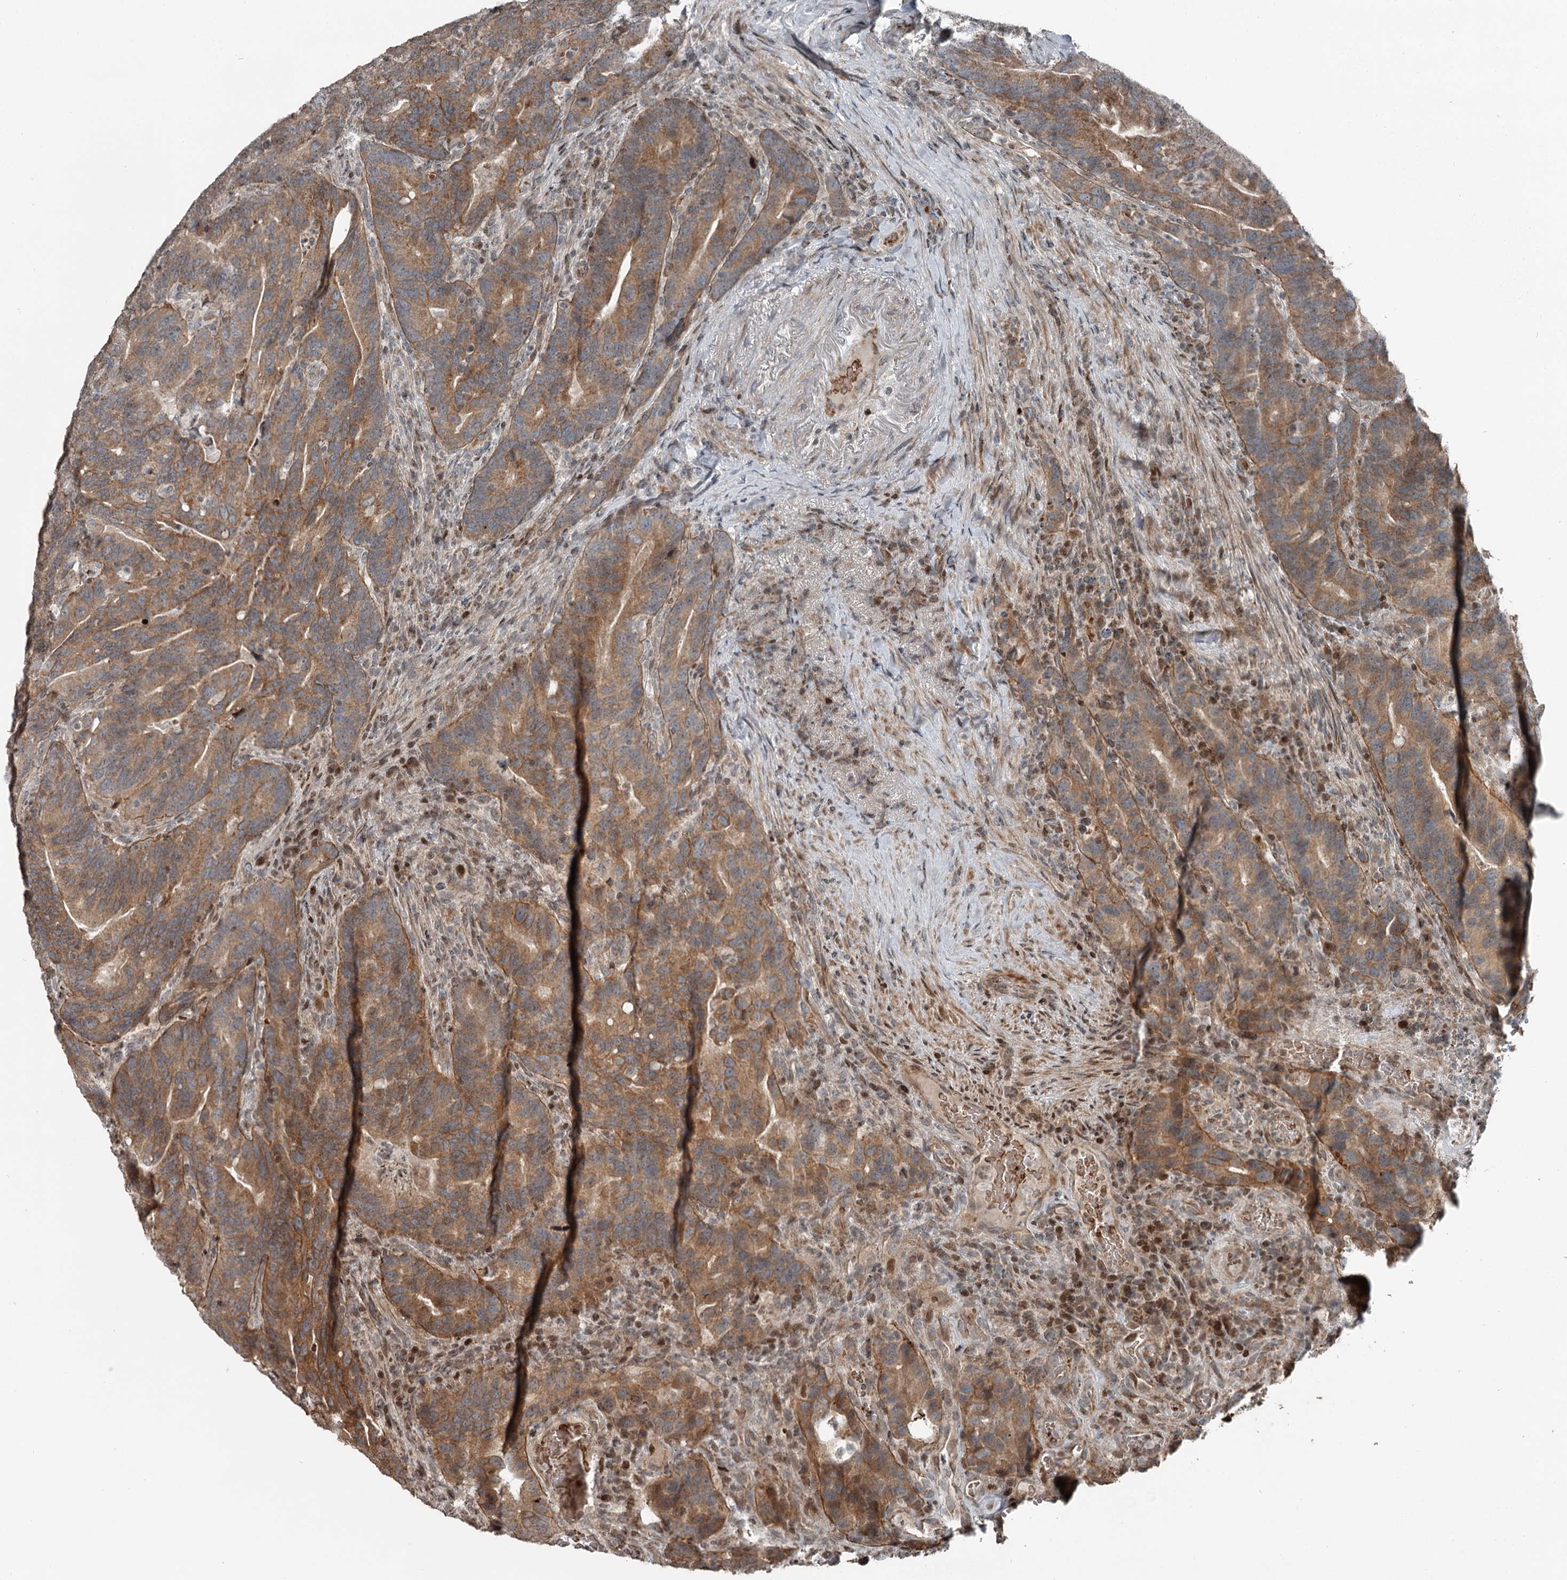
{"staining": {"intensity": "moderate", "quantity": ">75%", "location": "cytoplasmic/membranous"}, "tissue": "colorectal cancer", "cell_type": "Tumor cells", "image_type": "cancer", "snomed": [{"axis": "morphology", "description": "Adenocarcinoma, NOS"}, {"axis": "topography", "description": "Colon"}], "caption": "High-magnification brightfield microscopy of colorectal cancer stained with DAB (brown) and counterstained with hematoxylin (blue). tumor cells exhibit moderate cytoplasmic/membranous expression is seen in about>75% of cells. The protein of interest is shown in brown color, while the nuclei are stained blue.", "gene": "RASSF8", "patient": {"sex": "female", "age": 66}}